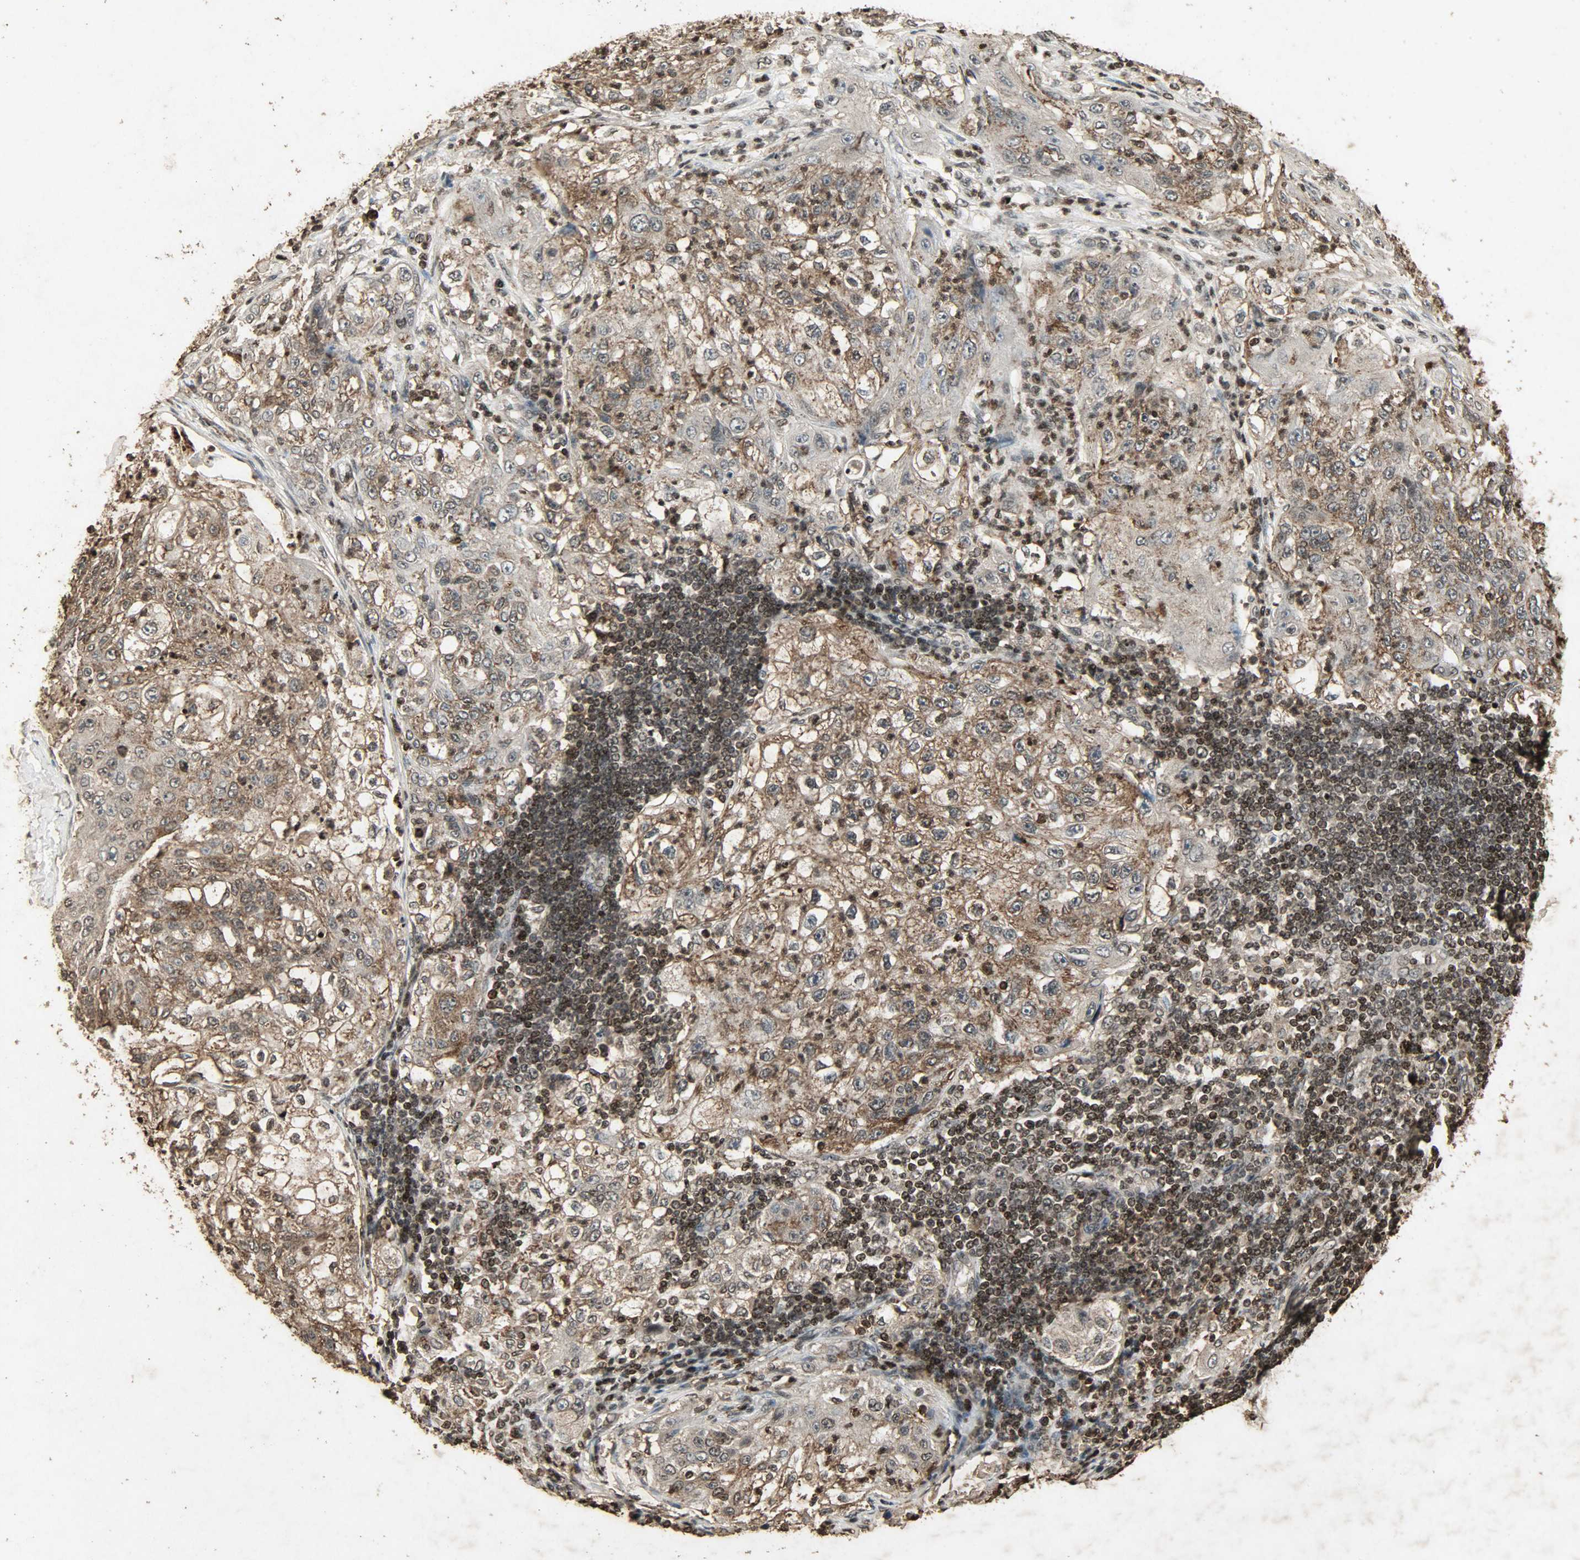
{"staining": {"intensity": "moderate", "quantity": ">75%", "location": "cytoplasmic/membranous,nuclear"}, "tissue": "lung cancer", "cell_type": "Tumor cells", "image_type": "cancer", "snomed": [{"axis": "morphology", "description": "Inflammation, NOS"}, {"axis": "morphology", "description": "Squamous cell carcinoma, NOS"}, {"axis": "topography", "description": "Lymph node"}, {"axis": "topography", "description": "Soft tissue"}, {"axis": "topography", "description": "Lung"}], "caption": "Lung squamous cell carcinoma tissue exhibits moderate cytoplasmic/membranous and nuclear expression in about >75% of tumor cells, visualized by immunohistochemistry.", "gene": "PPP3R1", "patient": {"sex": "male", "age": 66}}